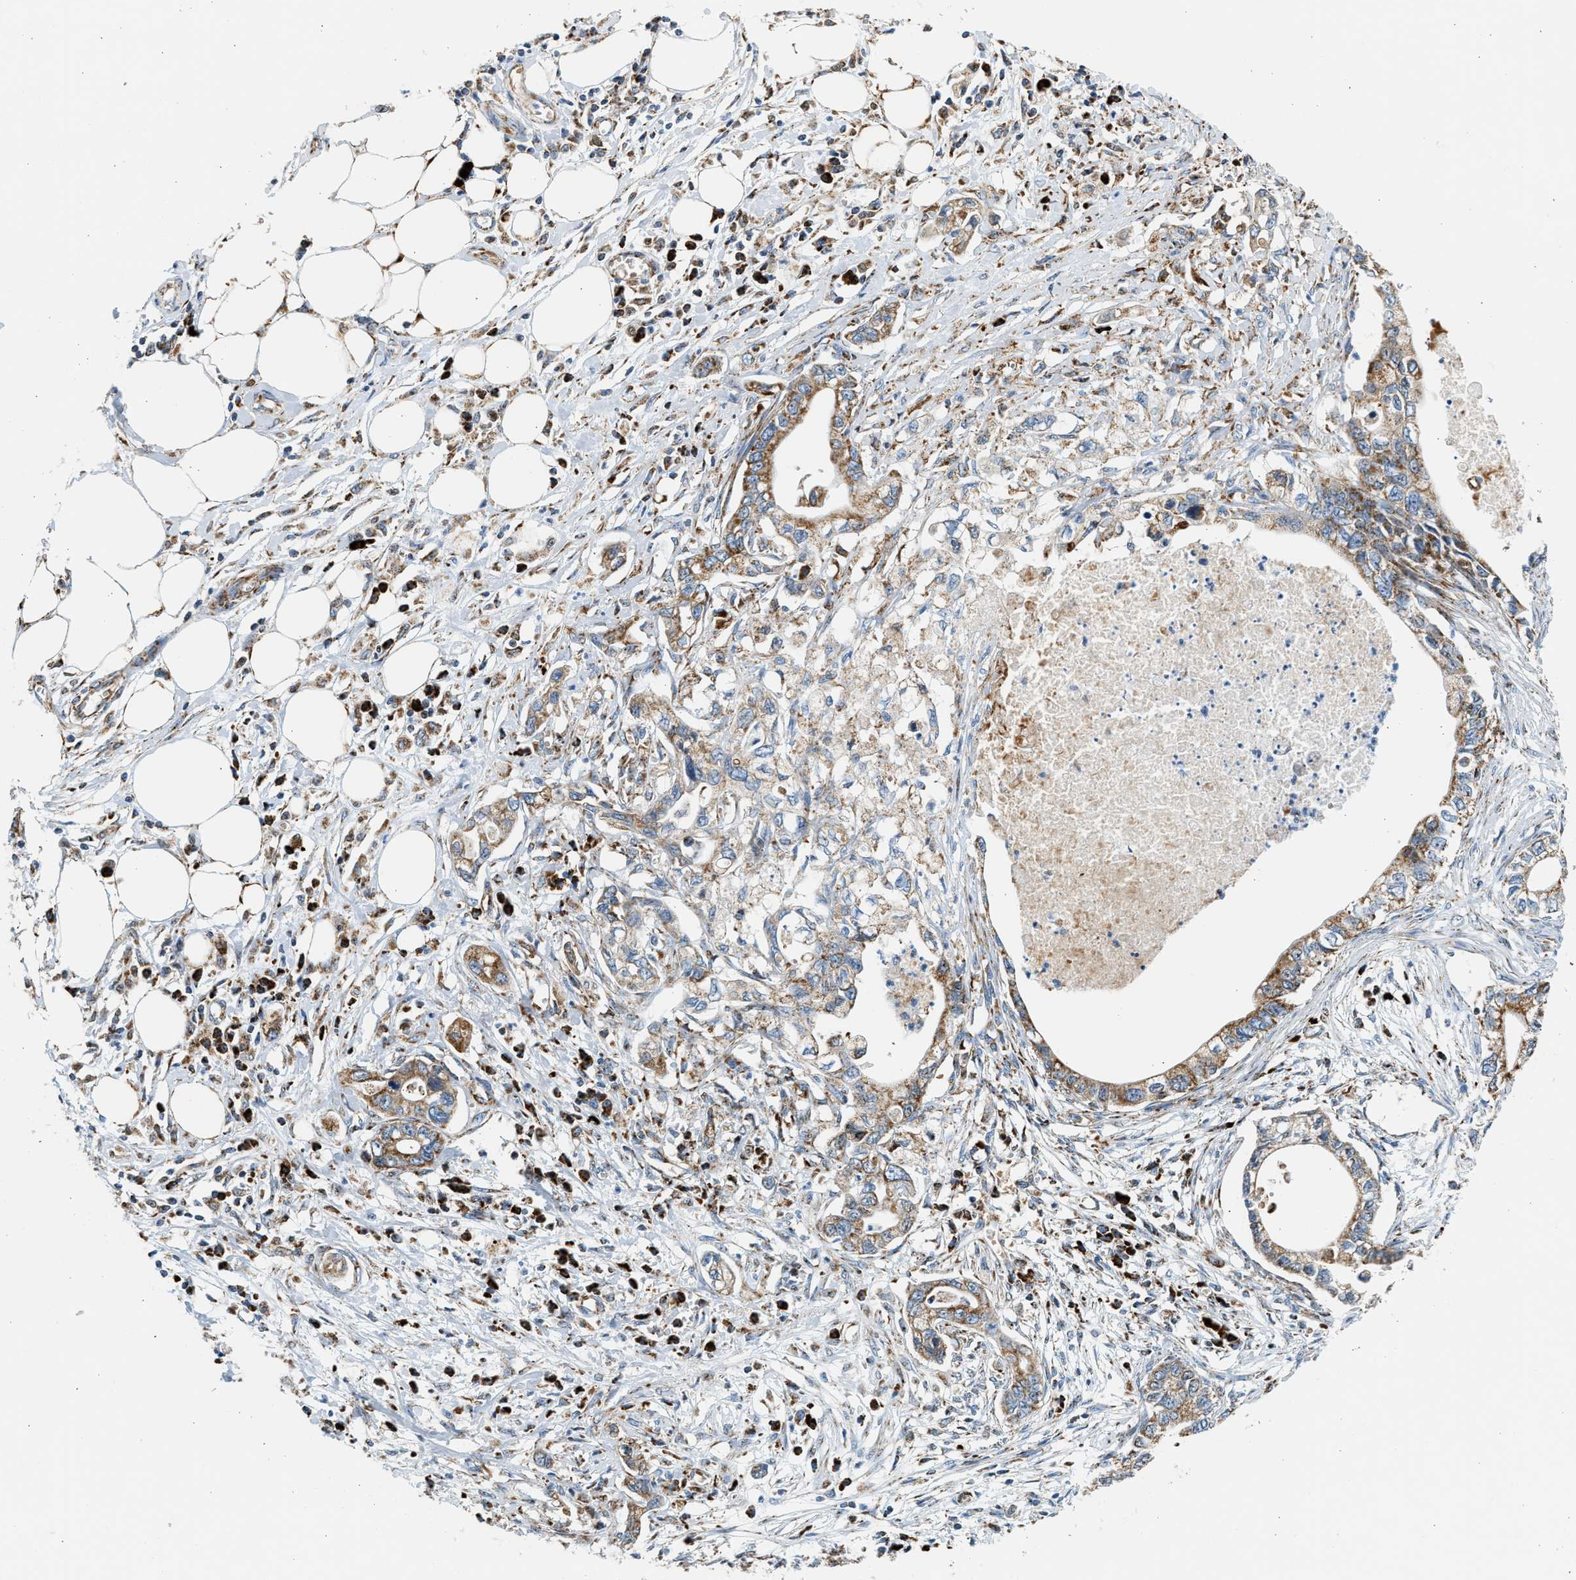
{"staining": {"intensity": "moderate", "quantity": ">75%", "location": "cytoplasmic/membranous"}, "tissue": "pancreatic cancer", "cell_type": "Tumor cells", "image_type": "cancer", "snomed": [{"axis": "morphology", "description": "Adenocarcinoma, NOS"}, {"axis": "topography", "description": "Pancreas"}], "caption": "A brown stain labels moderate cytoplasmic/membranous staining of a protein in pancreatic adenocarcinoma tumor cells.", "gene": "KCNMB3", "patient": {"sex": "male", "age": 56}}